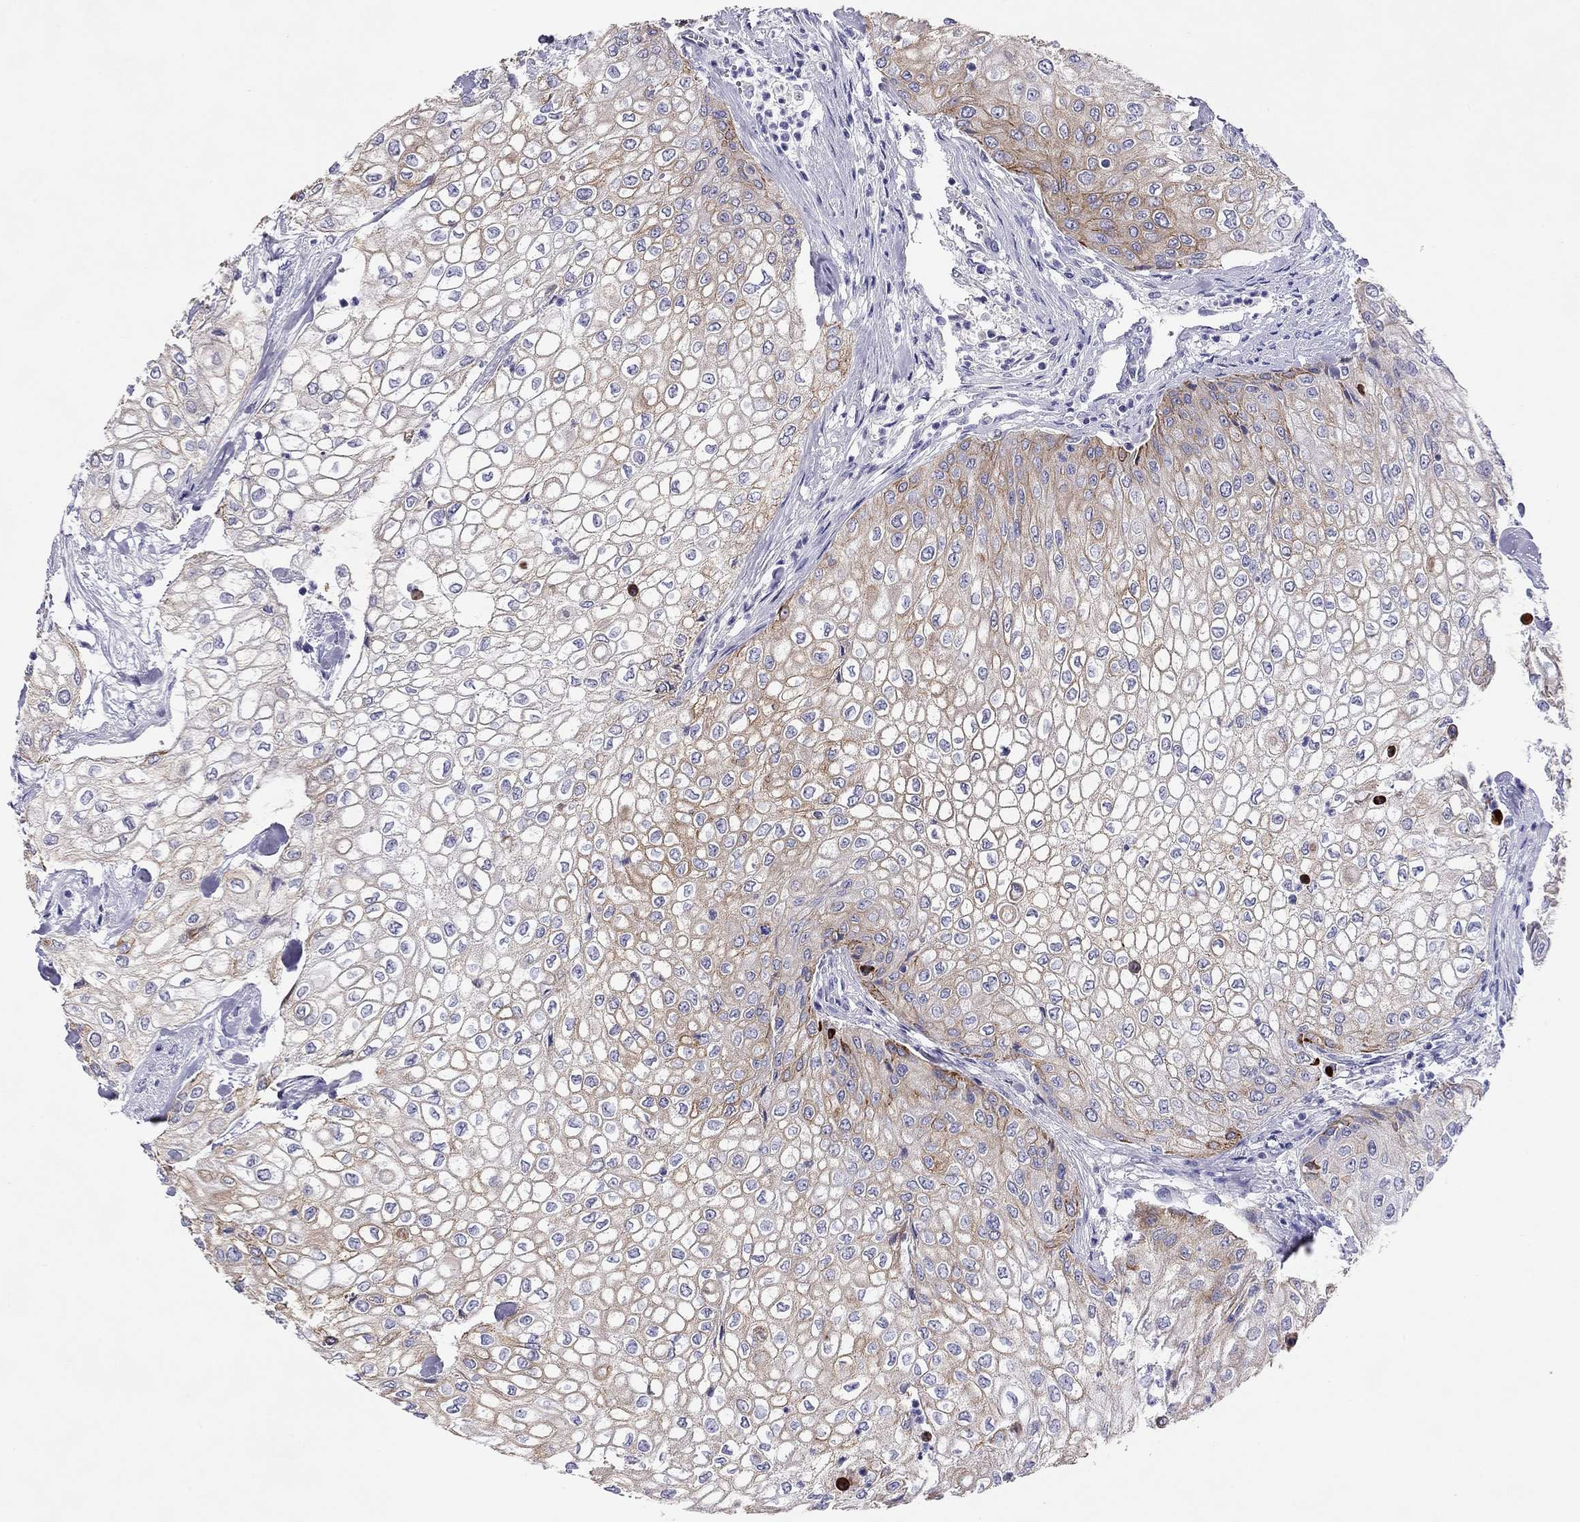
{"staining": {"intensity": "moderate", "quantity": ">75%", "location": "cytoplasmic/membranous"}, "tissue": "urothelial cancer", "cell_type": "Tumor cells", "image_type": "cancer", "snomed": [{"axis": "morphology", "description": "Urothelial carcinoma, High grade"}, {"axis": "topography", "description": "Urinary bladder"}], "caption": "IHC photomicrograph of neoplastic tissue: human urothelial cancer stained using IHC shows medium levels of moderate protein expression localized specifically in the cytoplasmic/membranous of tumor cells, appearing as a cytoplasmic/membranous brown color.", "gene": "CAPNS2", "patient": {"sex": "male", "age": 62}}